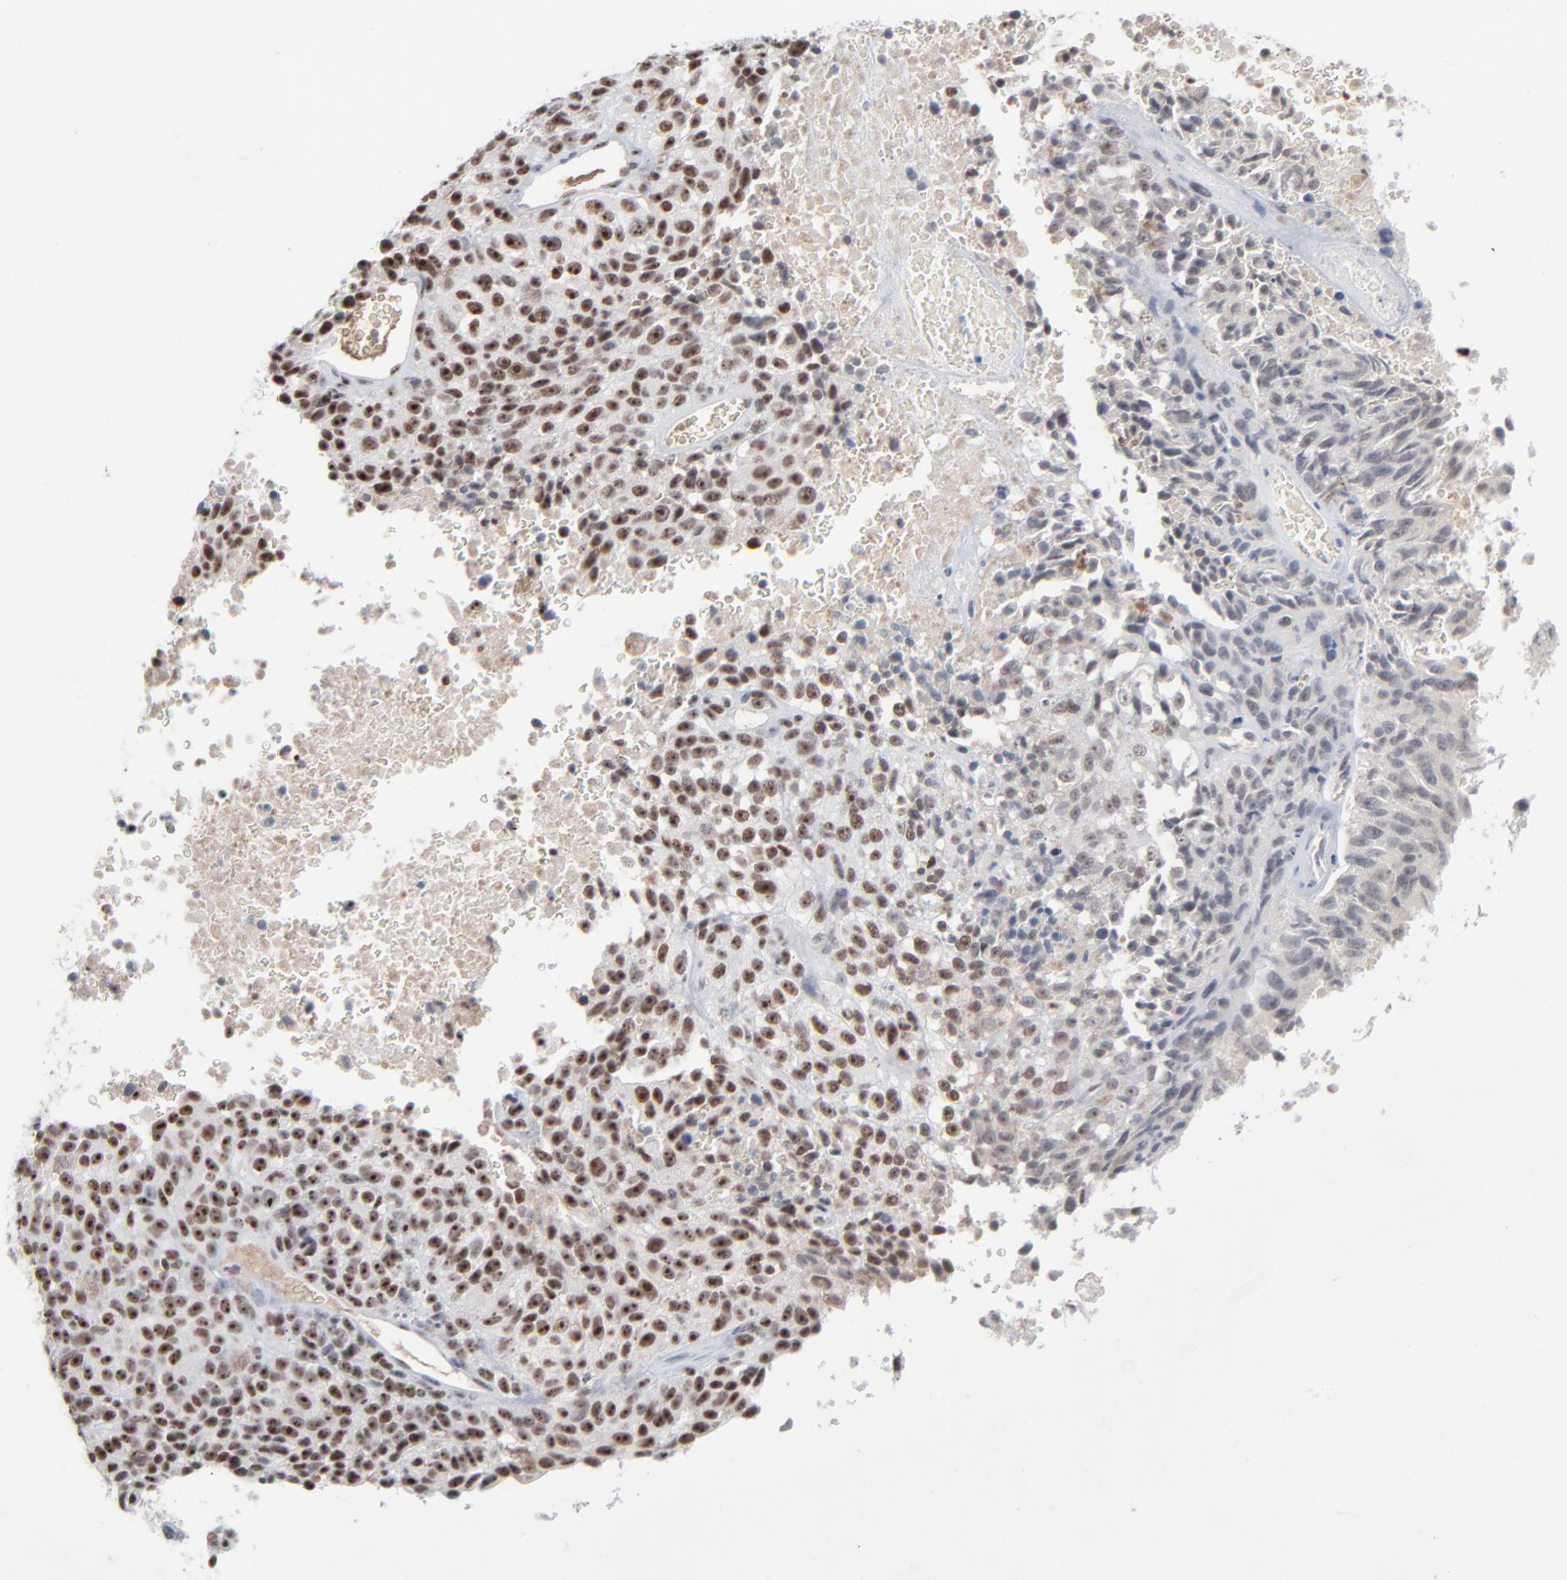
{"staining": {"intensity": "strong", "quantity": ">75%", "location": "nuclear"}, "tissue": "melanoma", "cell_type": "Tumor cells", "image_type": "cancer", "snomed": [{"axis": "morphology", "description": "Malignant melanoma, Metastatic site"}, {"axis": "topography", "description": "Cerebral cortex"}], "caption": "Immunohistochemical staining of malignant melanoma (metastatic site) reveals high levels of strong nuclear positivity in approximately >75% of tumor cells.", "gene": "MPHOSPH6", "patient": {"sex": "female", "age": 52}}